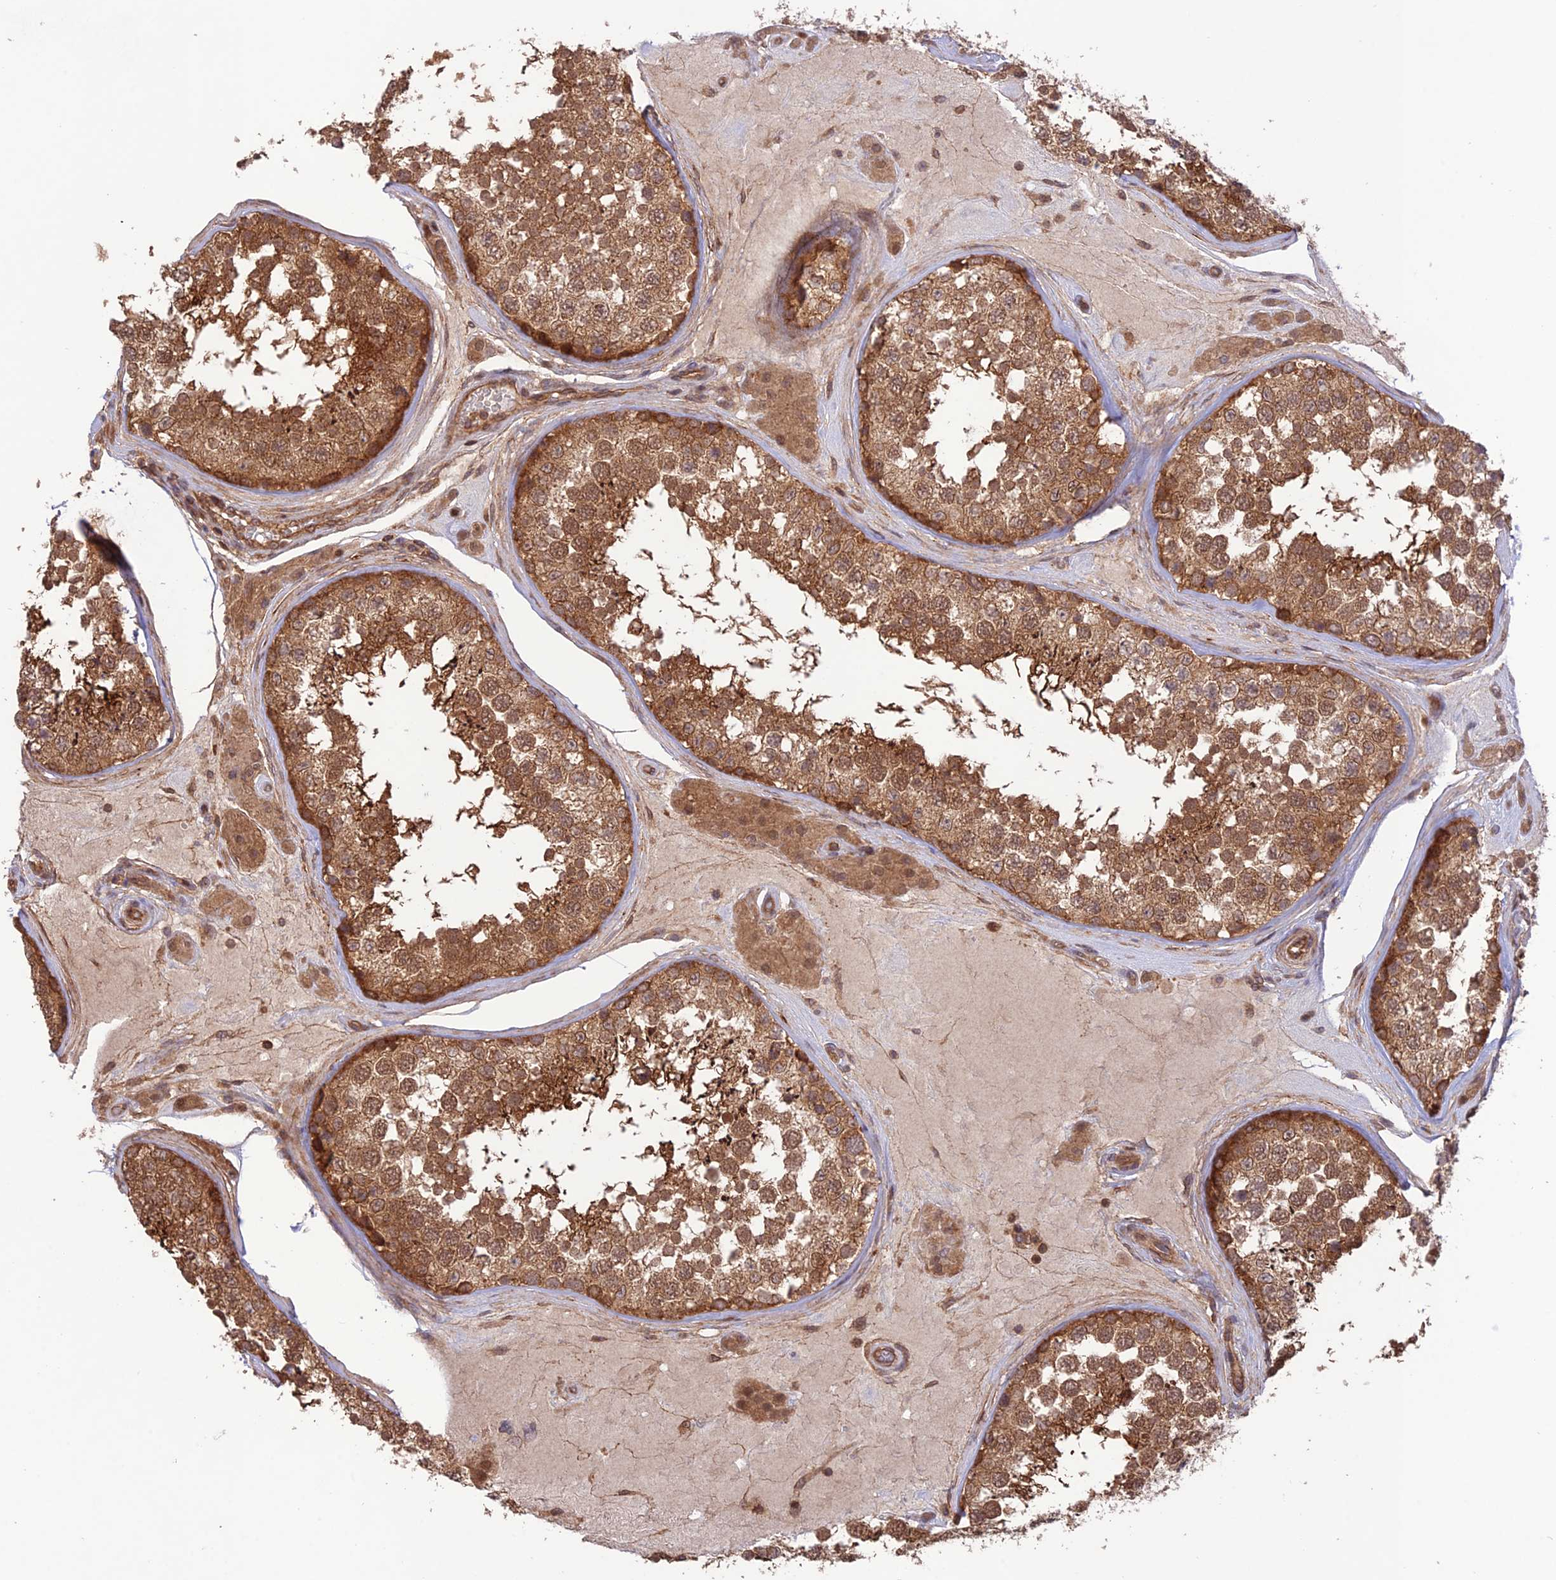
{"staining": {"intensity": "moderate", "quantity": ">75%", "location": "cytoplasmic/membranous"}, "tissue": "testis", "cell_type": "Cells in seminiferous ducts", "image_type": "normal", "snomed": [{"axis": "morphology", "description": "Normal tissue, NOS"}, {"axis": "topography", "description": "Testis"}], "caption": "A medium amount of moderate cytoplasmic/membranous expression is appreciated in about >75% of cells in seminiferous ducts in benign testis.", "gene": "FCHSD1", "patient": {"sex": "male", "age": 46}}